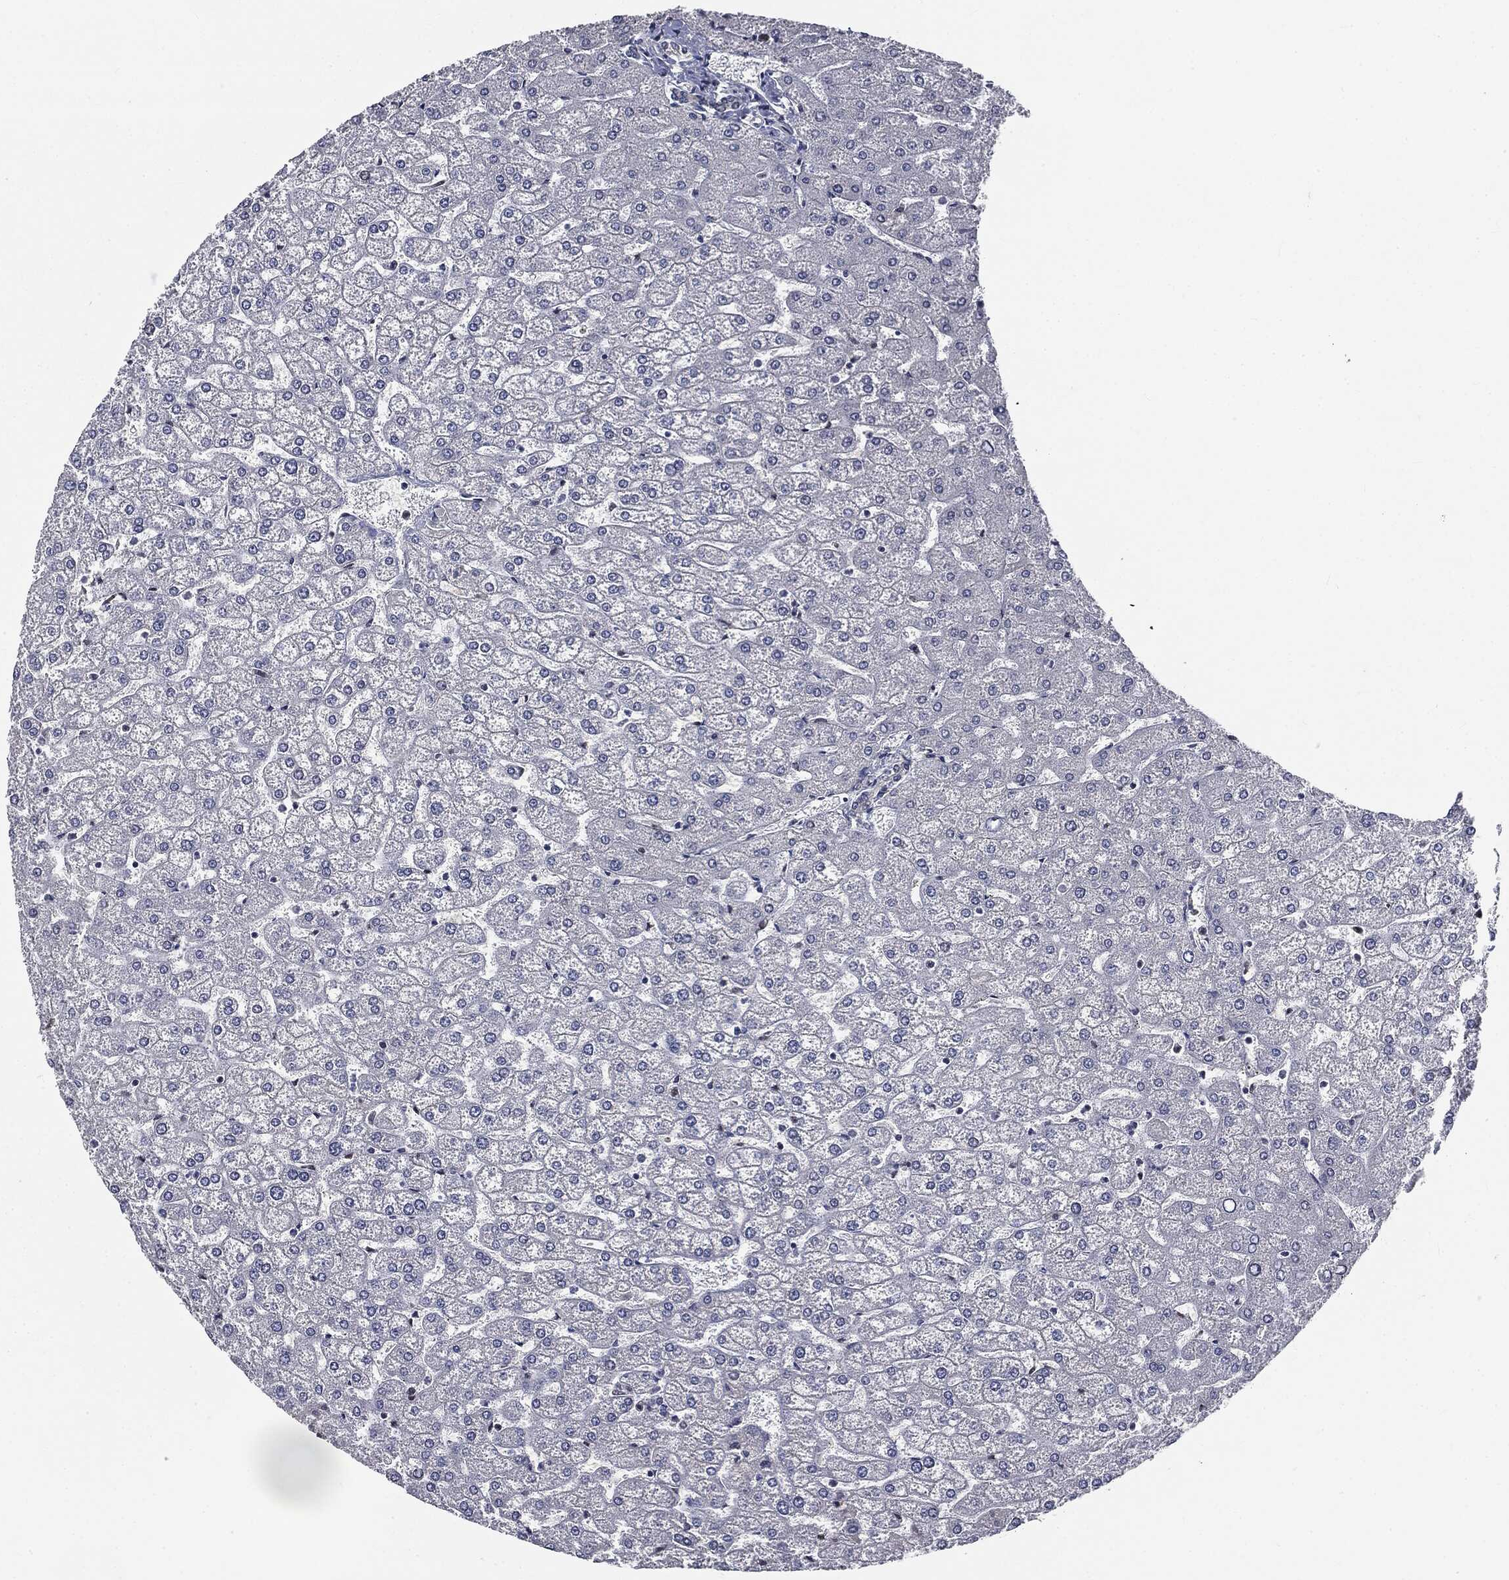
{"staining": {"intensity": "negative", "quantity": "none", "location": "none"}, "tissue": "liver", "cell_type": "Cholangiocytes", "image_type": "normal", "snomed": [{"axis": "morphology", "description": "Normal tissue, NOS"}, {"axis": "topography", "description": "Liver"}], "caption": "High power microscopy histopathology image of an immunohistochemistry histopathology image of normal liver, revealing no significant expression in cholangiocytes.", "gene": "SHLD2", "patient": {"sex": "female", "age": 32}}